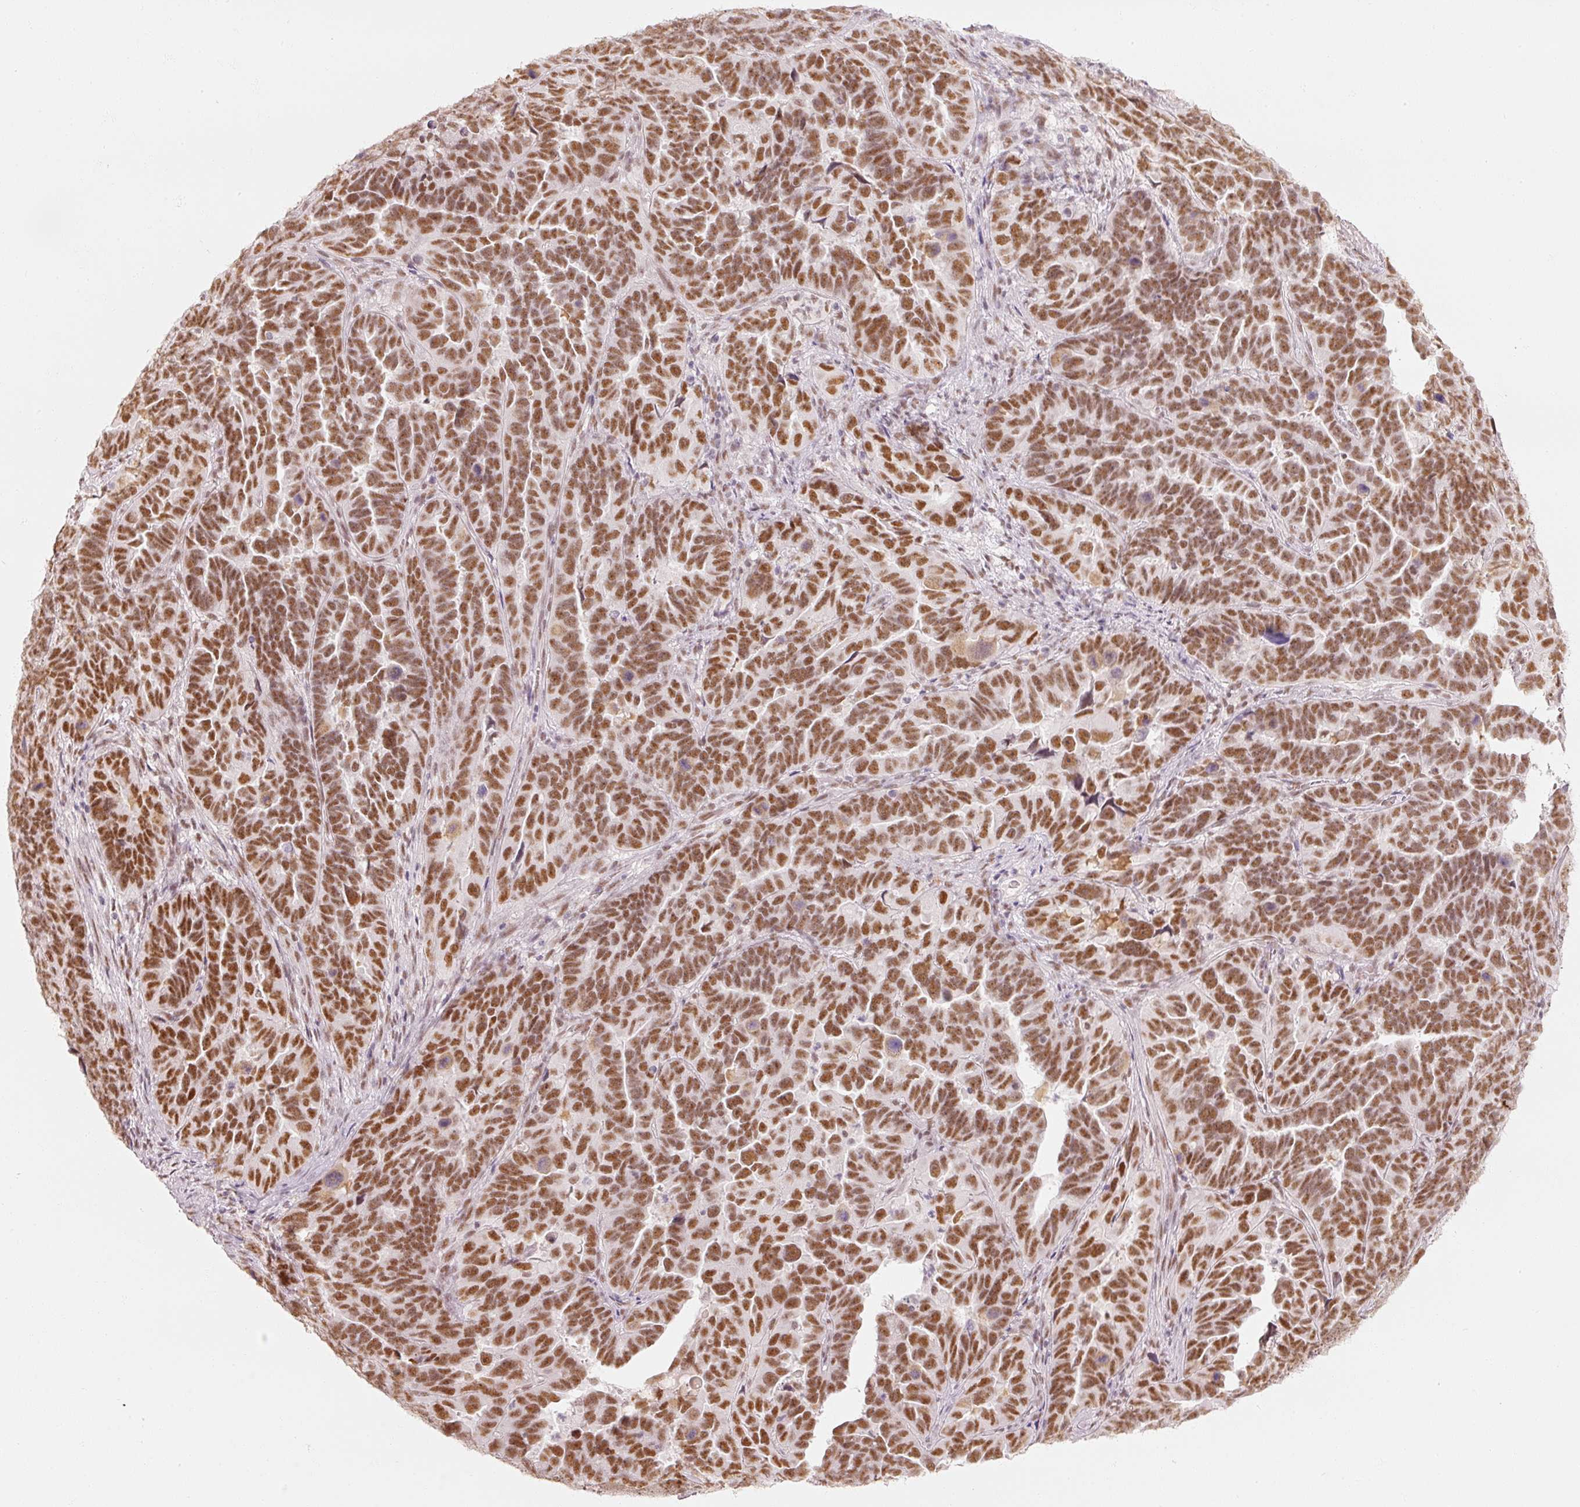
{"staining": {"intensity": "strong", "quantity": ">75%", "location": "nuclear"}, "tissue": "endometrial cancer", "cell_type": "Tumor cells", "image_type": "cancer", "snomed": [{"axis": "morphology", "description": "Adenocarcinoma, NOS"}, {"axis": "topography", "description": "Endometrium"}], "caption": "Endometrial adenocarcinoma tissue exhibits strong nuclear positivity in approximately >75% of tumor cells, visualized by immunohistochemistry. The staining was performed using DAB, with brown indicating positive protein expression. Nuclei are stained blue with hematoxylin.", "gene": "PPP1R10", "patient": {"sex": "female", "age": 65}}